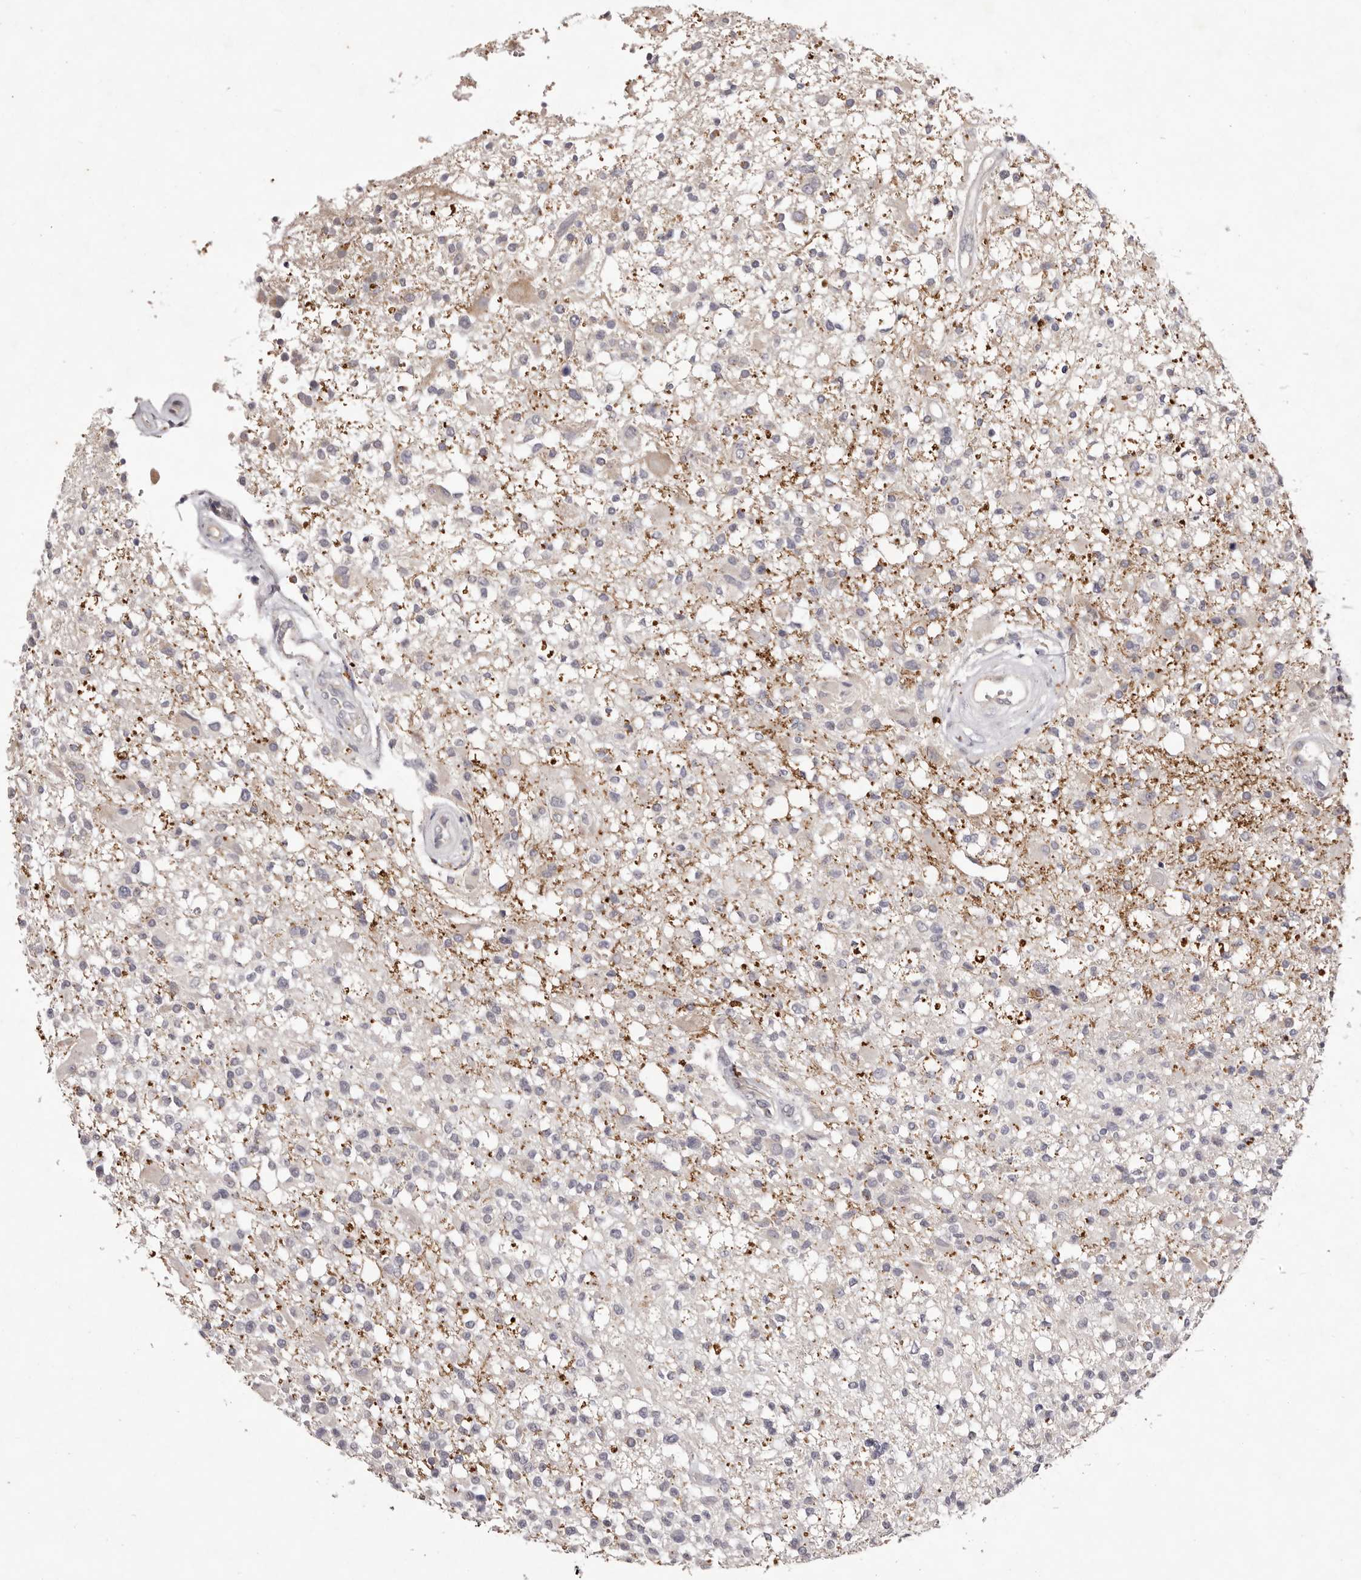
{"staining": {"intensity": "negative", "quantity": "none", "location": "none"}, "tissue": "glioma", "cell_type": "Tumor cells", "image_type": "cancer", "snomed": [{"axis": "morphology", "description": "Glioma, malignant, High grade"}, {"axis": "morphology", "description": "Glioblastoma, NOS"}, {"axis": "topography", "description": "Brain"}], "caption": "Histopathology image shows no protein staining in tumor cells of malignant high-grade glioma tissue.", "gene": "GARNL3", "patient": {"sex": "male", "age": 60}}